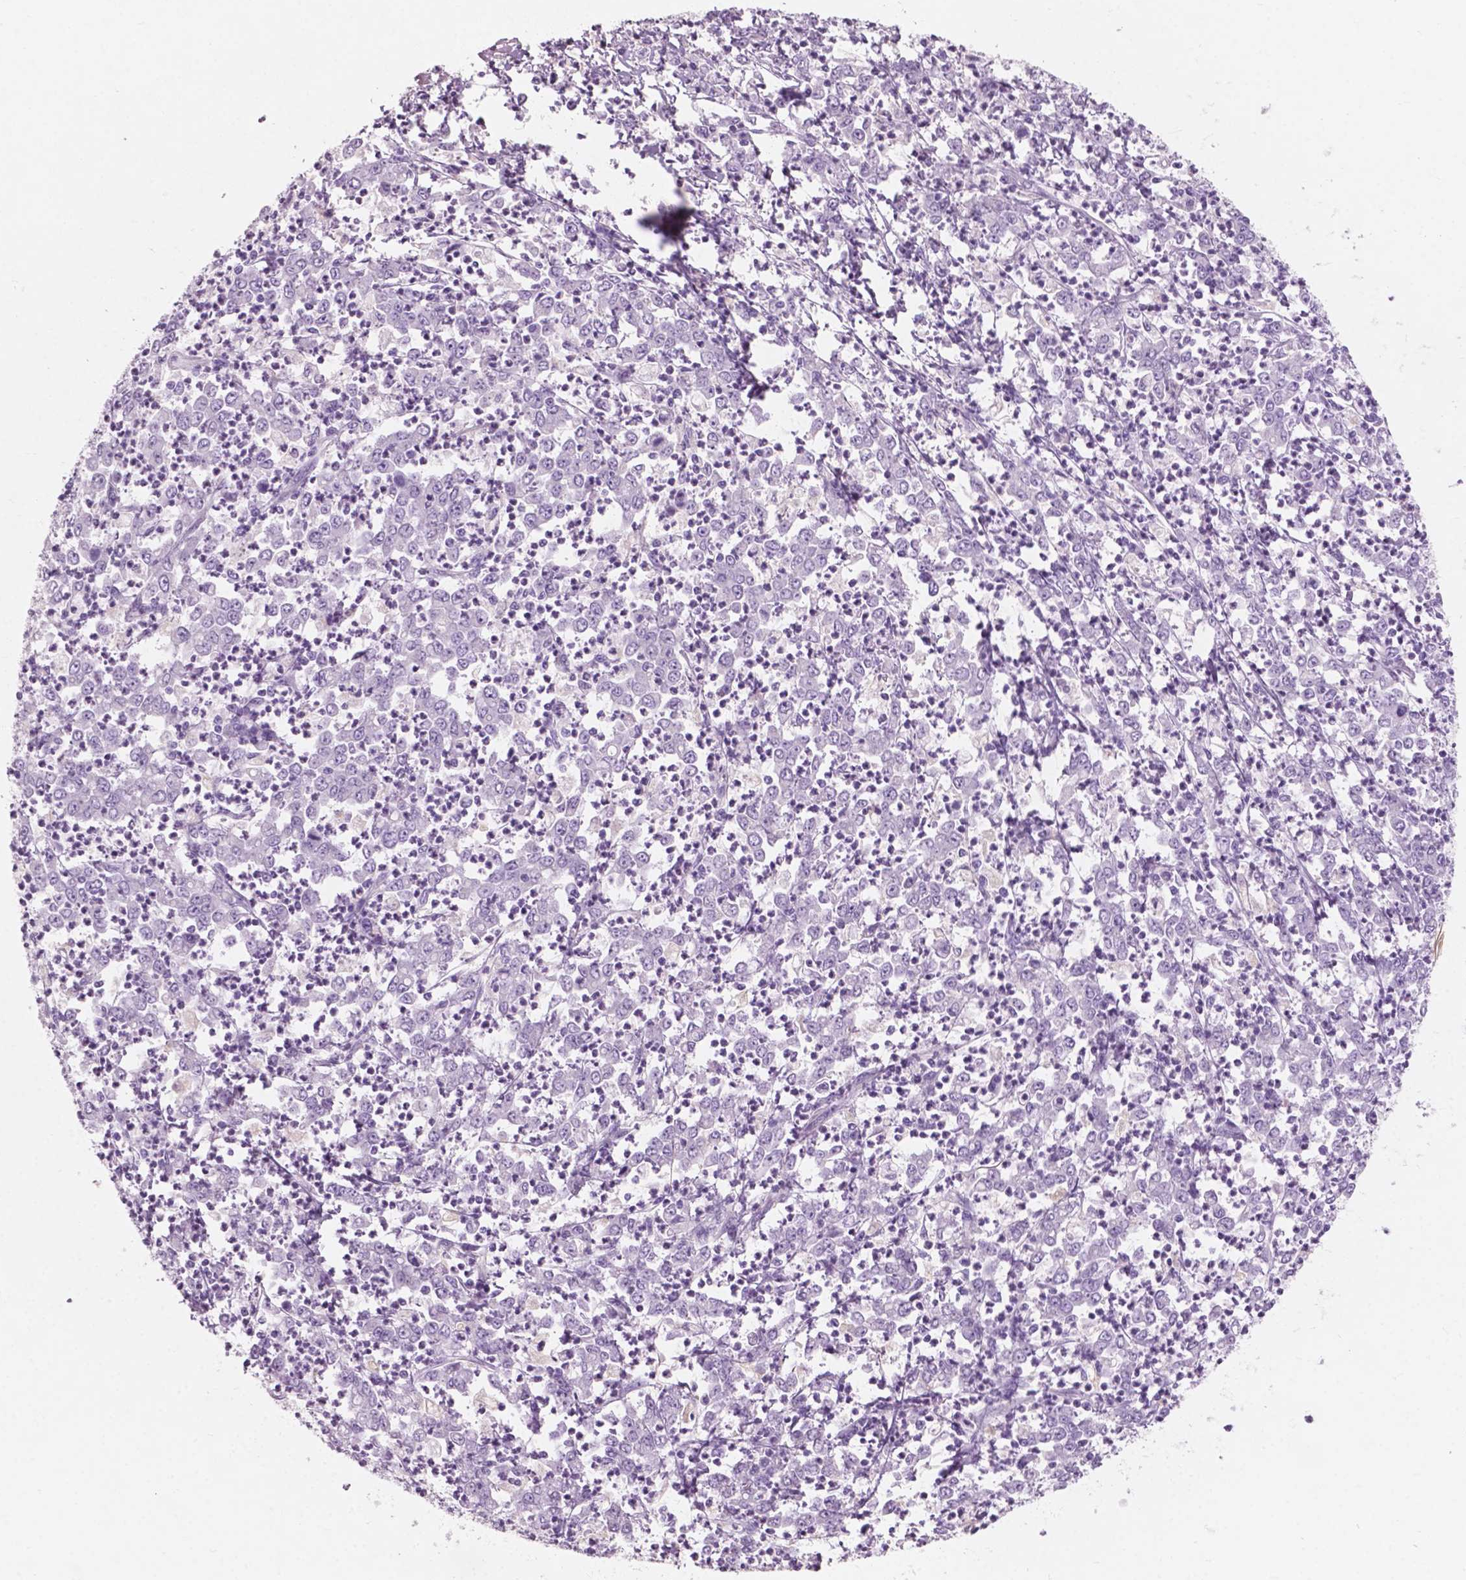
{"staining": {"intensity": "negative", "quantity": "none", "location": "none"}, "tissue": "stomach cancer", "cell_type": "Tumor cells", "image_type": "cancer", "snomed": [{"axis": "morphology", "description": "Adenocarcinoma, NOS"}, {"axis": "topography", "description": "Stomach, lower"}], "caption": "This is an immunohistochemistry histopathology image of human stomach cancer (adenocarcinoma). There is no staining in tumor cells.", "gene": "AWAT1", "patient": {"sex": "female", "age": 71}}